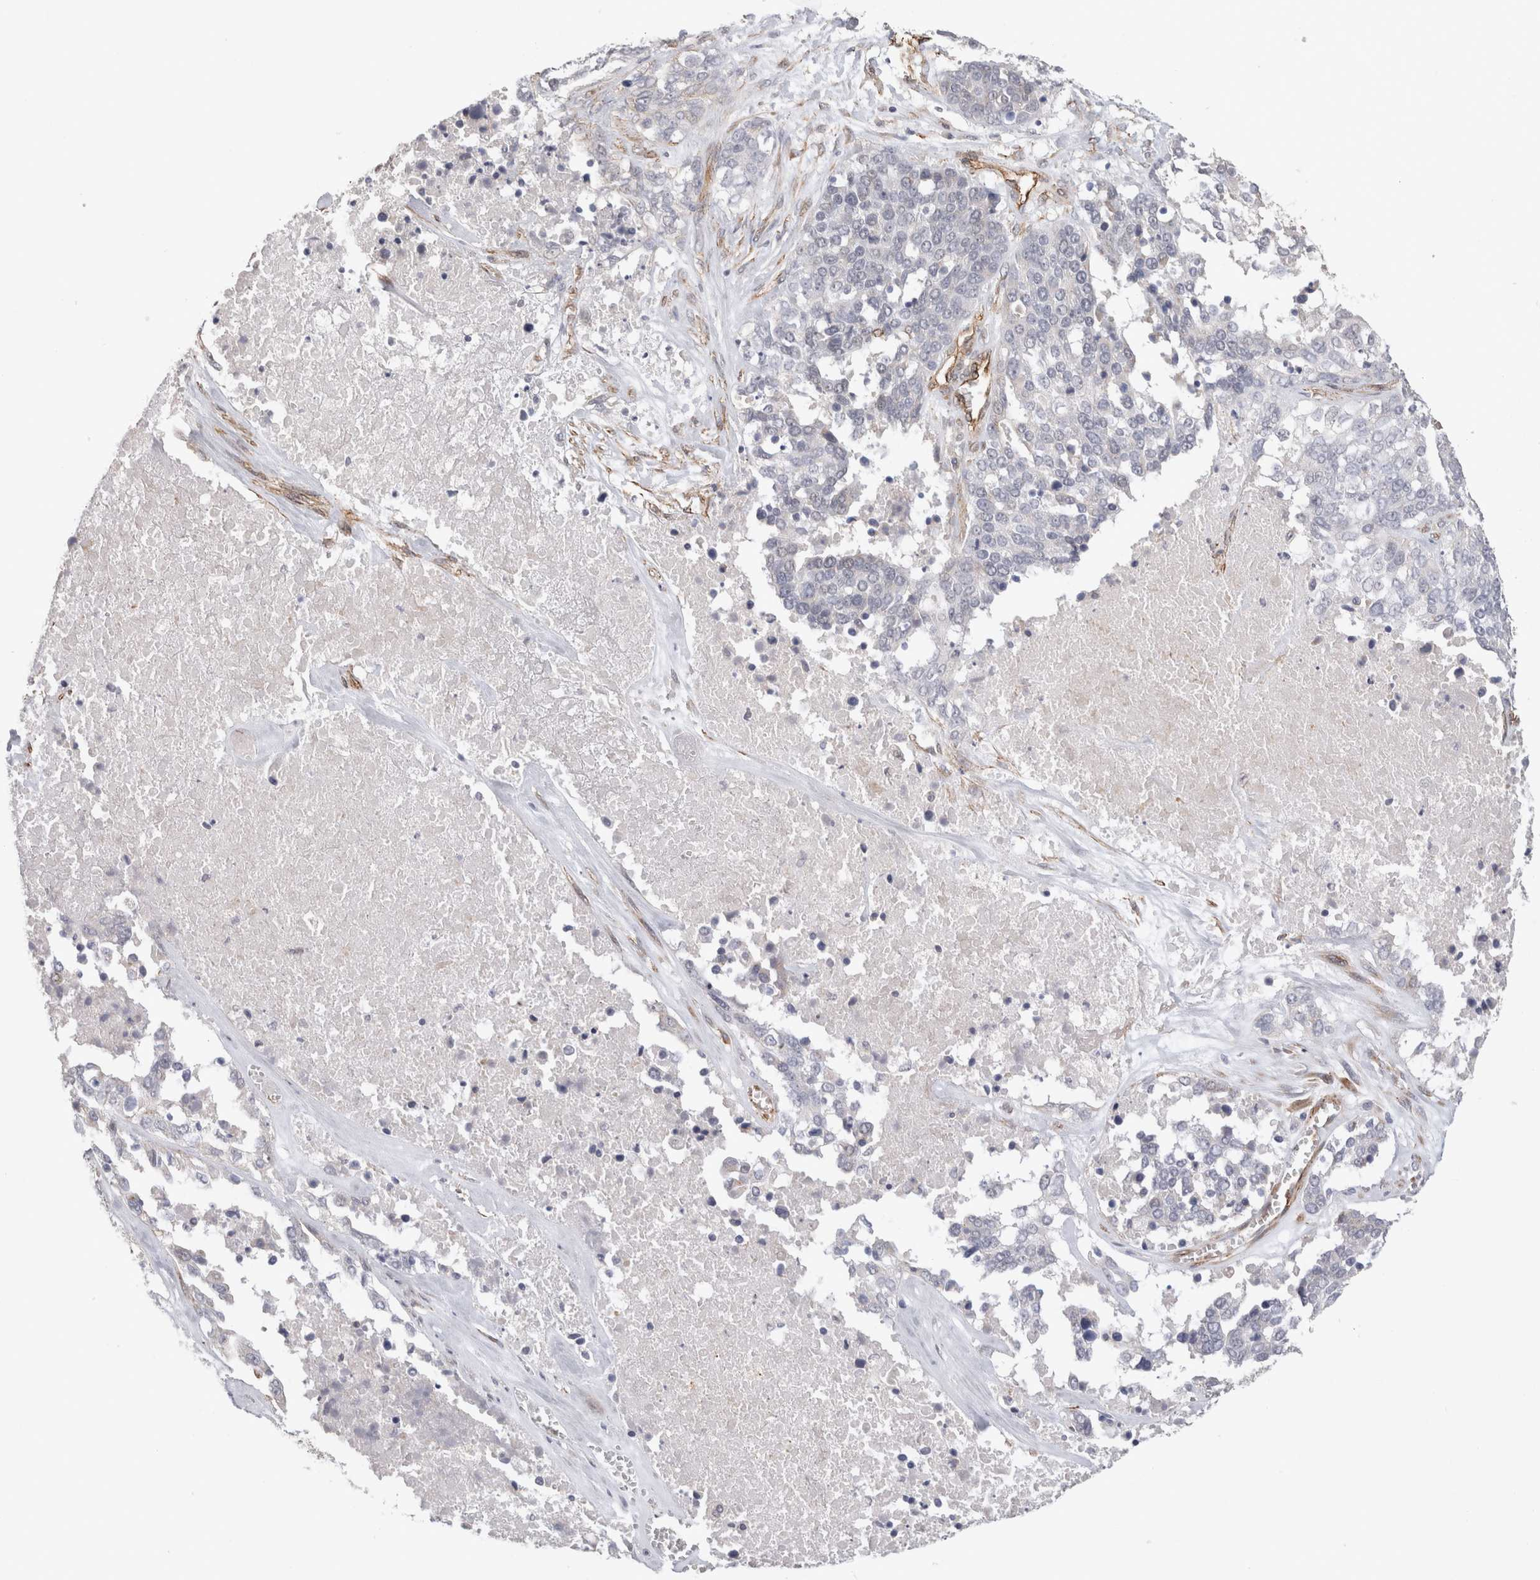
{"staining": {"intensity": "negative", "quantity": "none", "location": "none"}, "tissue": "ovarian cancer", "cell_type": "Tumor cells", "image_type": "cancer", "snomed": [{"axis": "morphology", "description": "Cystadenocarcinoma, serous, NOS"}, {"axis": "topography", "description": "Ovary"}], "caption": "Immunohistochemical staining of serous cystadenocarcinoma (ovarian) exhibits no significant positivity in tumor cells.", "gene": "CAAP1", "patient": {"sex": "female", "age": 44}}